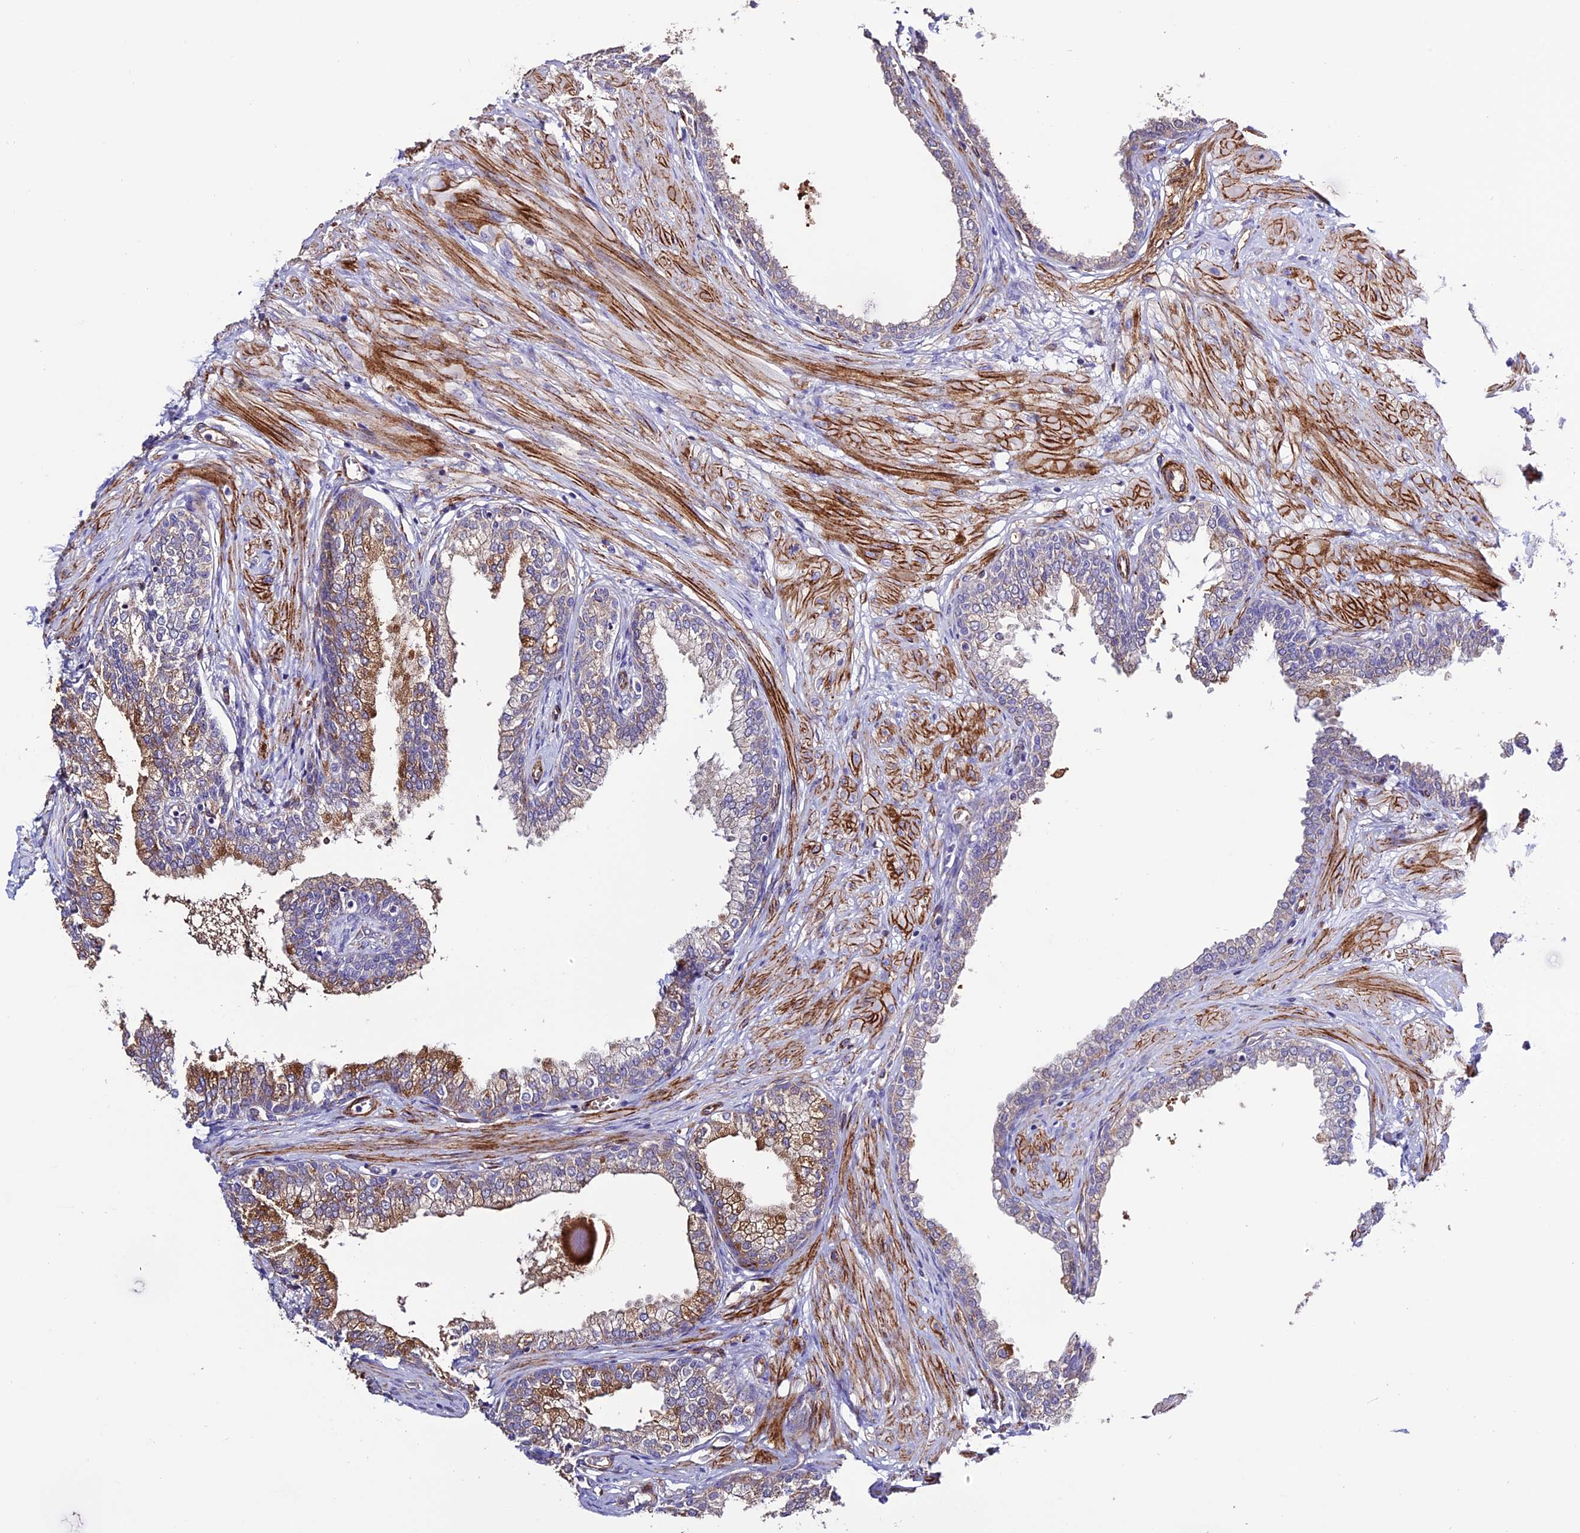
{"staining": {"intensity": "moderate", "quantity": "<25%", "location": "cytoplasmic/membranous"}, "tissue": "prostate", "cell_type": "Glandular cells", "image_type": "normal", "snomed": [{"axis": "morphology", "description": "Normal tissue, NOS"}, {"axis": "morphology", "description": "Urothelial carcinoma, Low grade"}, {"axis": "topography", "description": "Urinary bladder"}, {"axis": "topography", "description": "Prostate"}], "caption": "A photomicrograph showing moderate cytoplasmic/membranous positivity in approximately <25% of glandular cells in normal prostate, as visualized by brown immunohistochemical staining.", "gene": "REX1BD", "patient": {"sex": "male", "age": 60}}